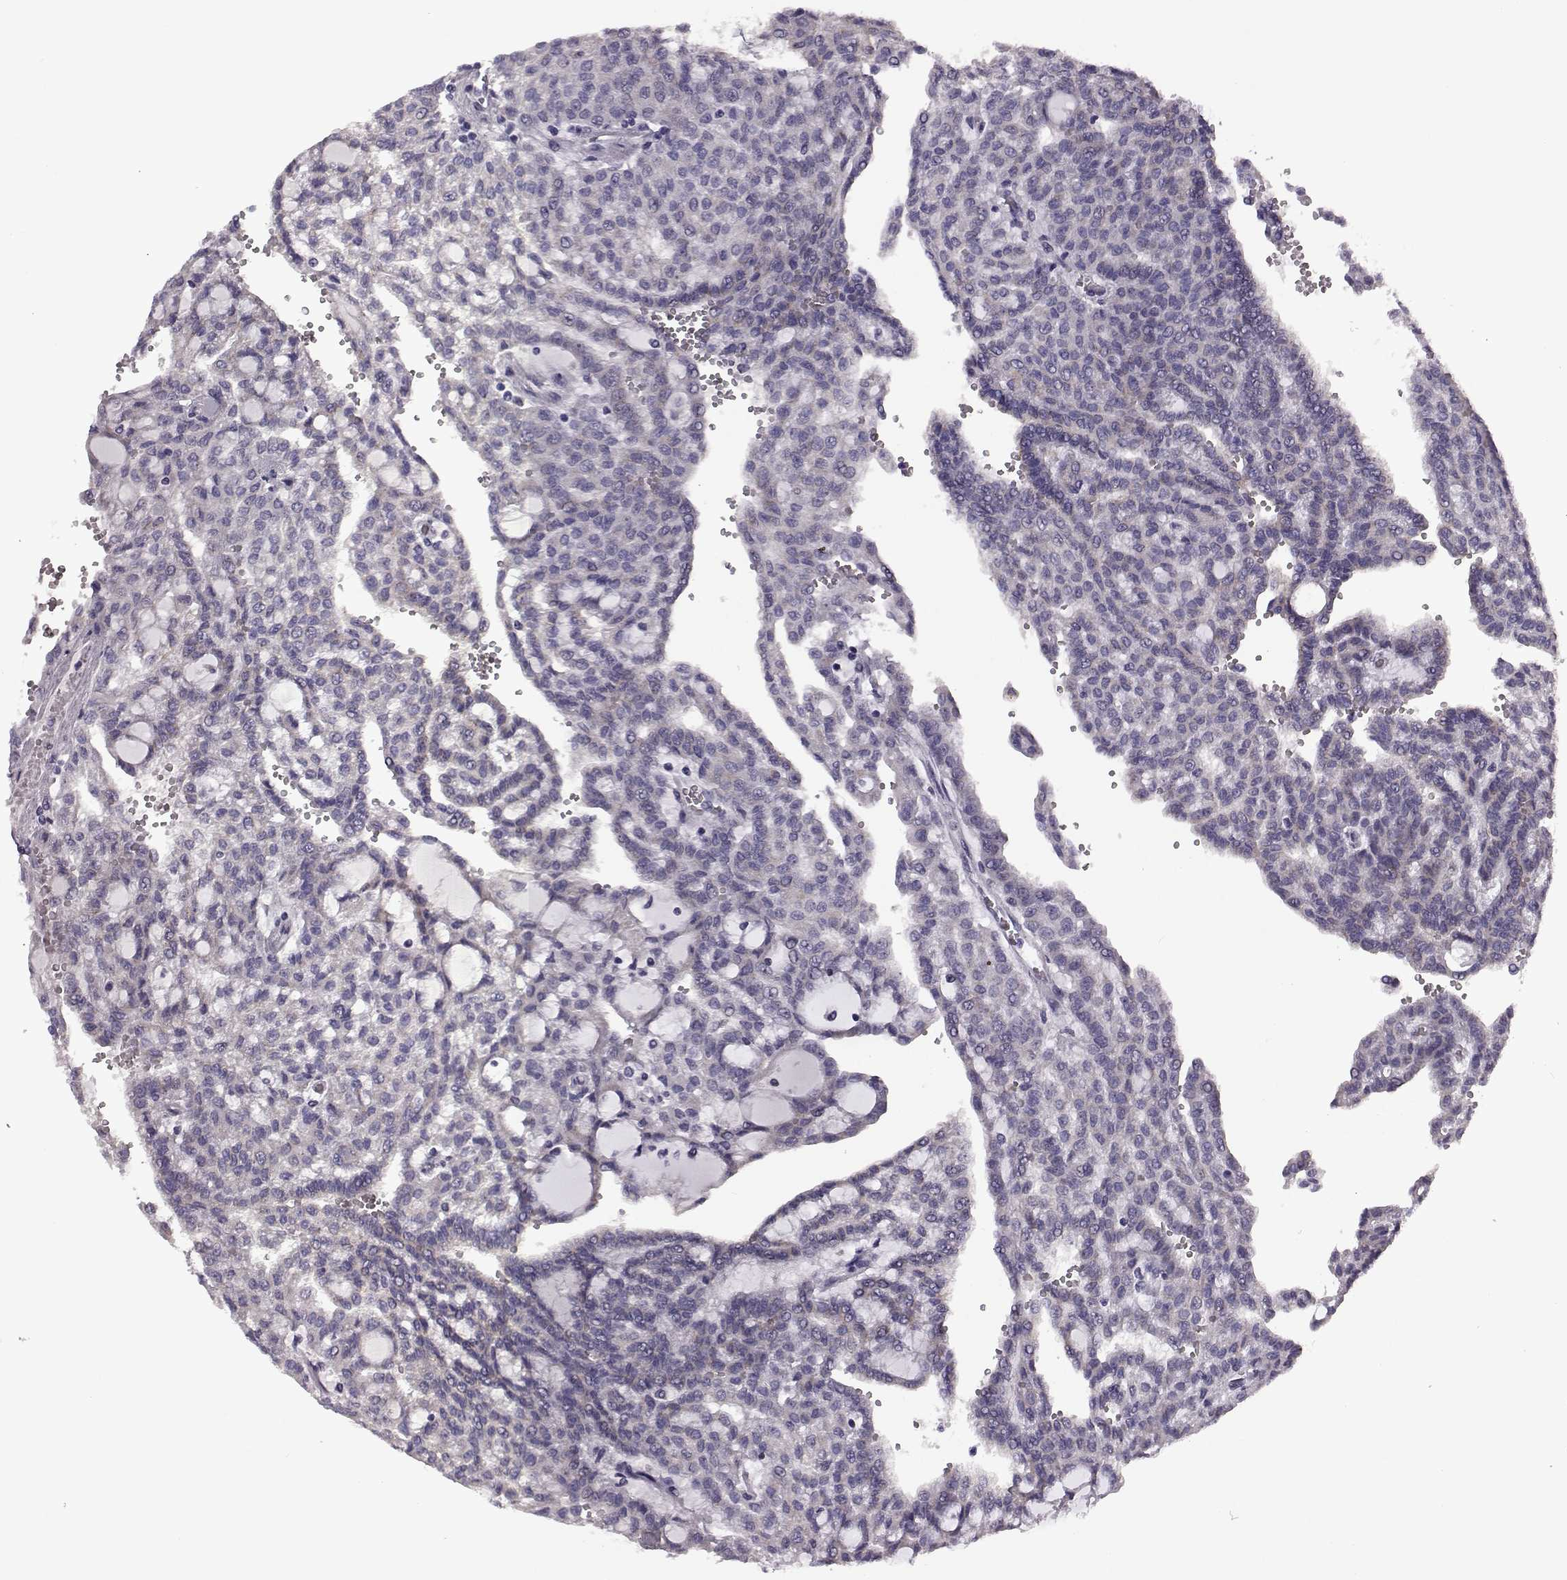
{"staining": {"intensity": "weak", "quantity": "<25%", "location": "cytoplasmic/membranous"}, "tissue": "renal cancer", "cell_type": "Tumor cells", "image_type": "cancer", "snomed": [{"axis": "morphology", "description": "Adenocarcinoma, NOS"}, {"axis": "topography", "description": "Kidney"}], "caption": "Immunohistochemistry image of neoplastic tissue: human renal cancer (adenocarcinoma) stained with DAB (3,3'-diaminobenzidine) demonstrates no significant protein expression in tumor cells.", "gene": "PRR9", "patient": {"sex": "male", "age": 63}}